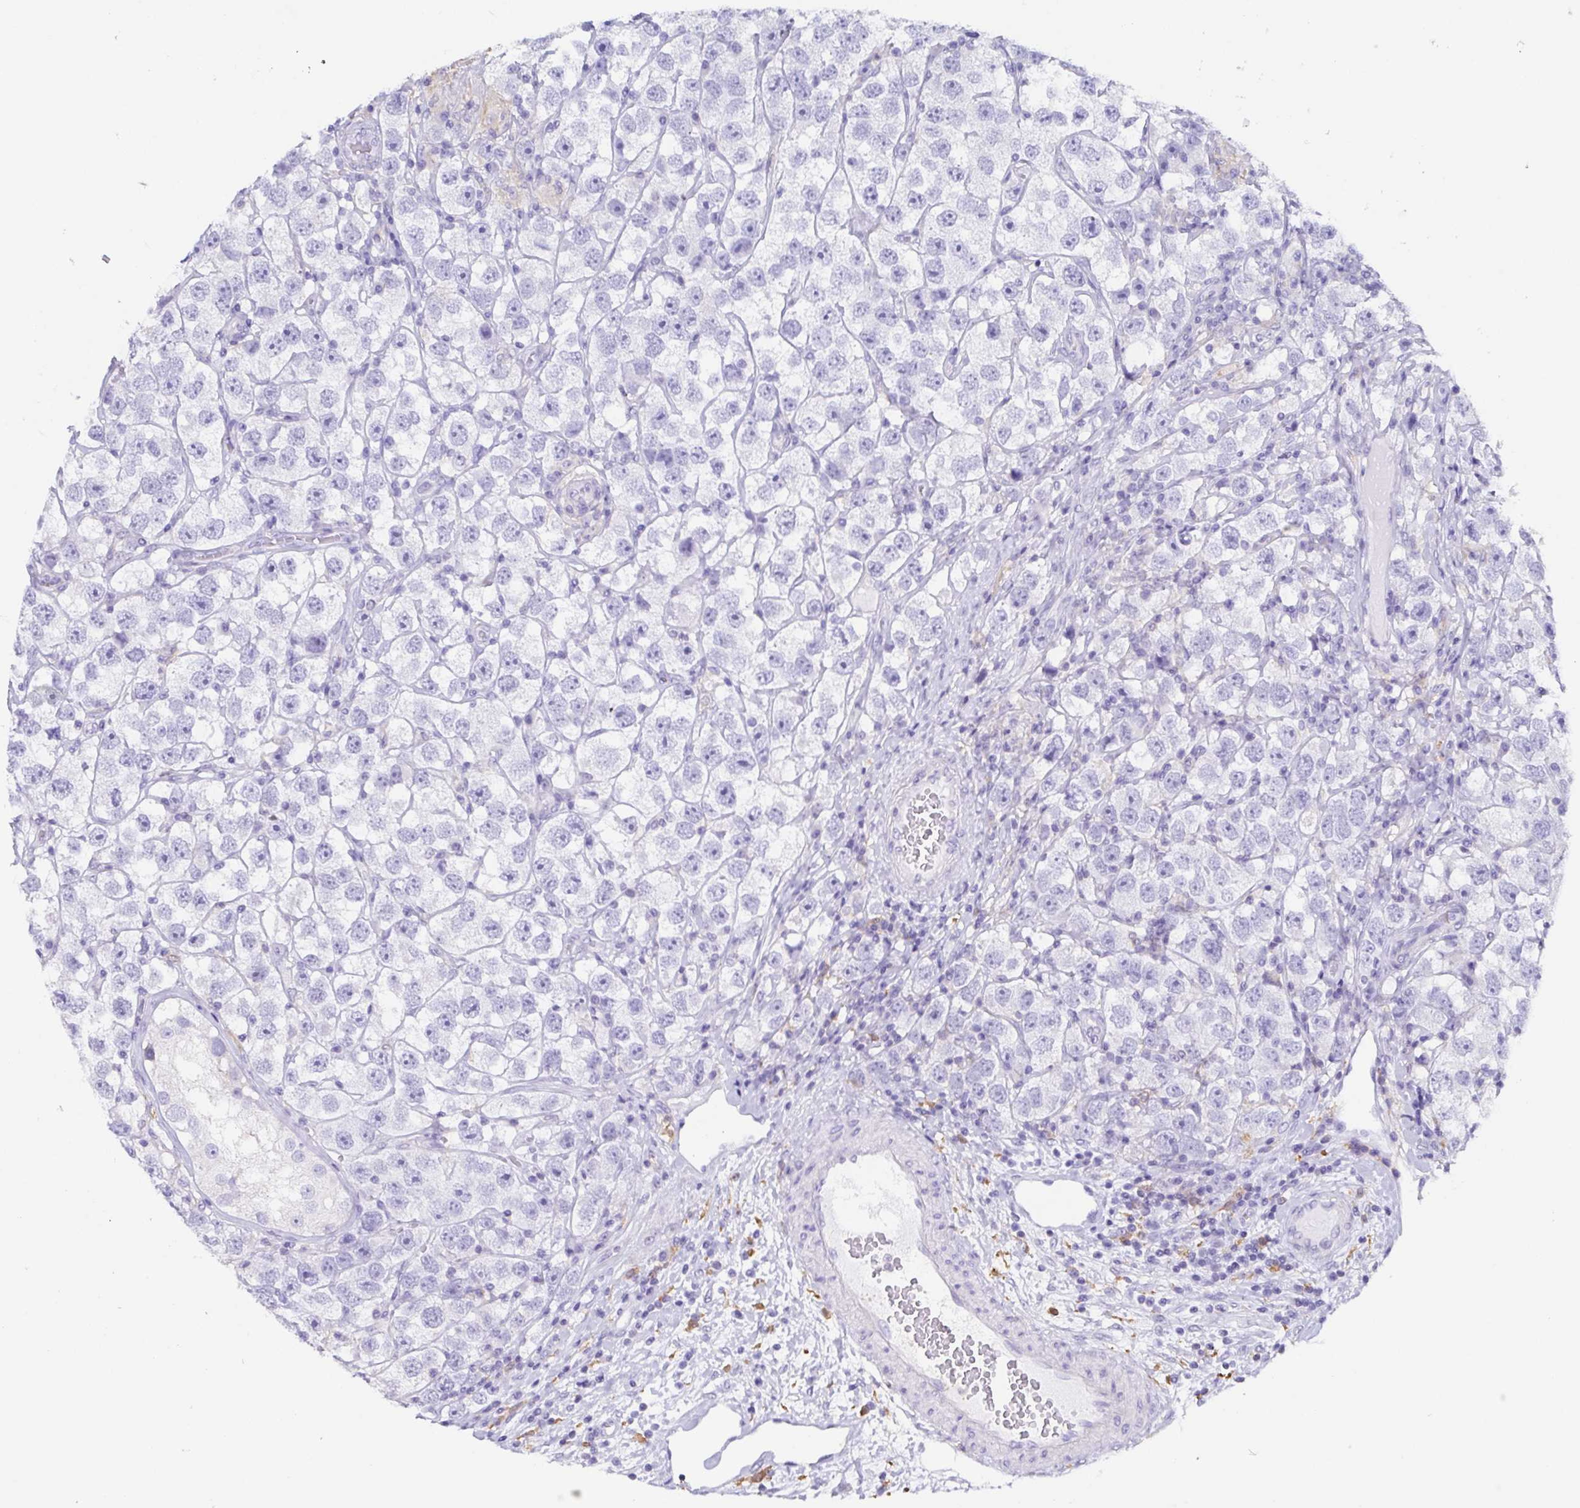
{"staining": {"intensity": "negative", "quantity": "none", "location": "none"}, "tissue": "testis cancer", "cell_type": "Tumor cells", "image_type": "cancer", "snomed": [{"axis": "morphology", "description": "Seminoma, NOS"}, {"axis": "topography", "description": "Testis"}], "caption": "Tumor cells show no significant positivity in testis cancer.", "gene": "ANXA10", "patient": {"sex": "male", "age": 26}}